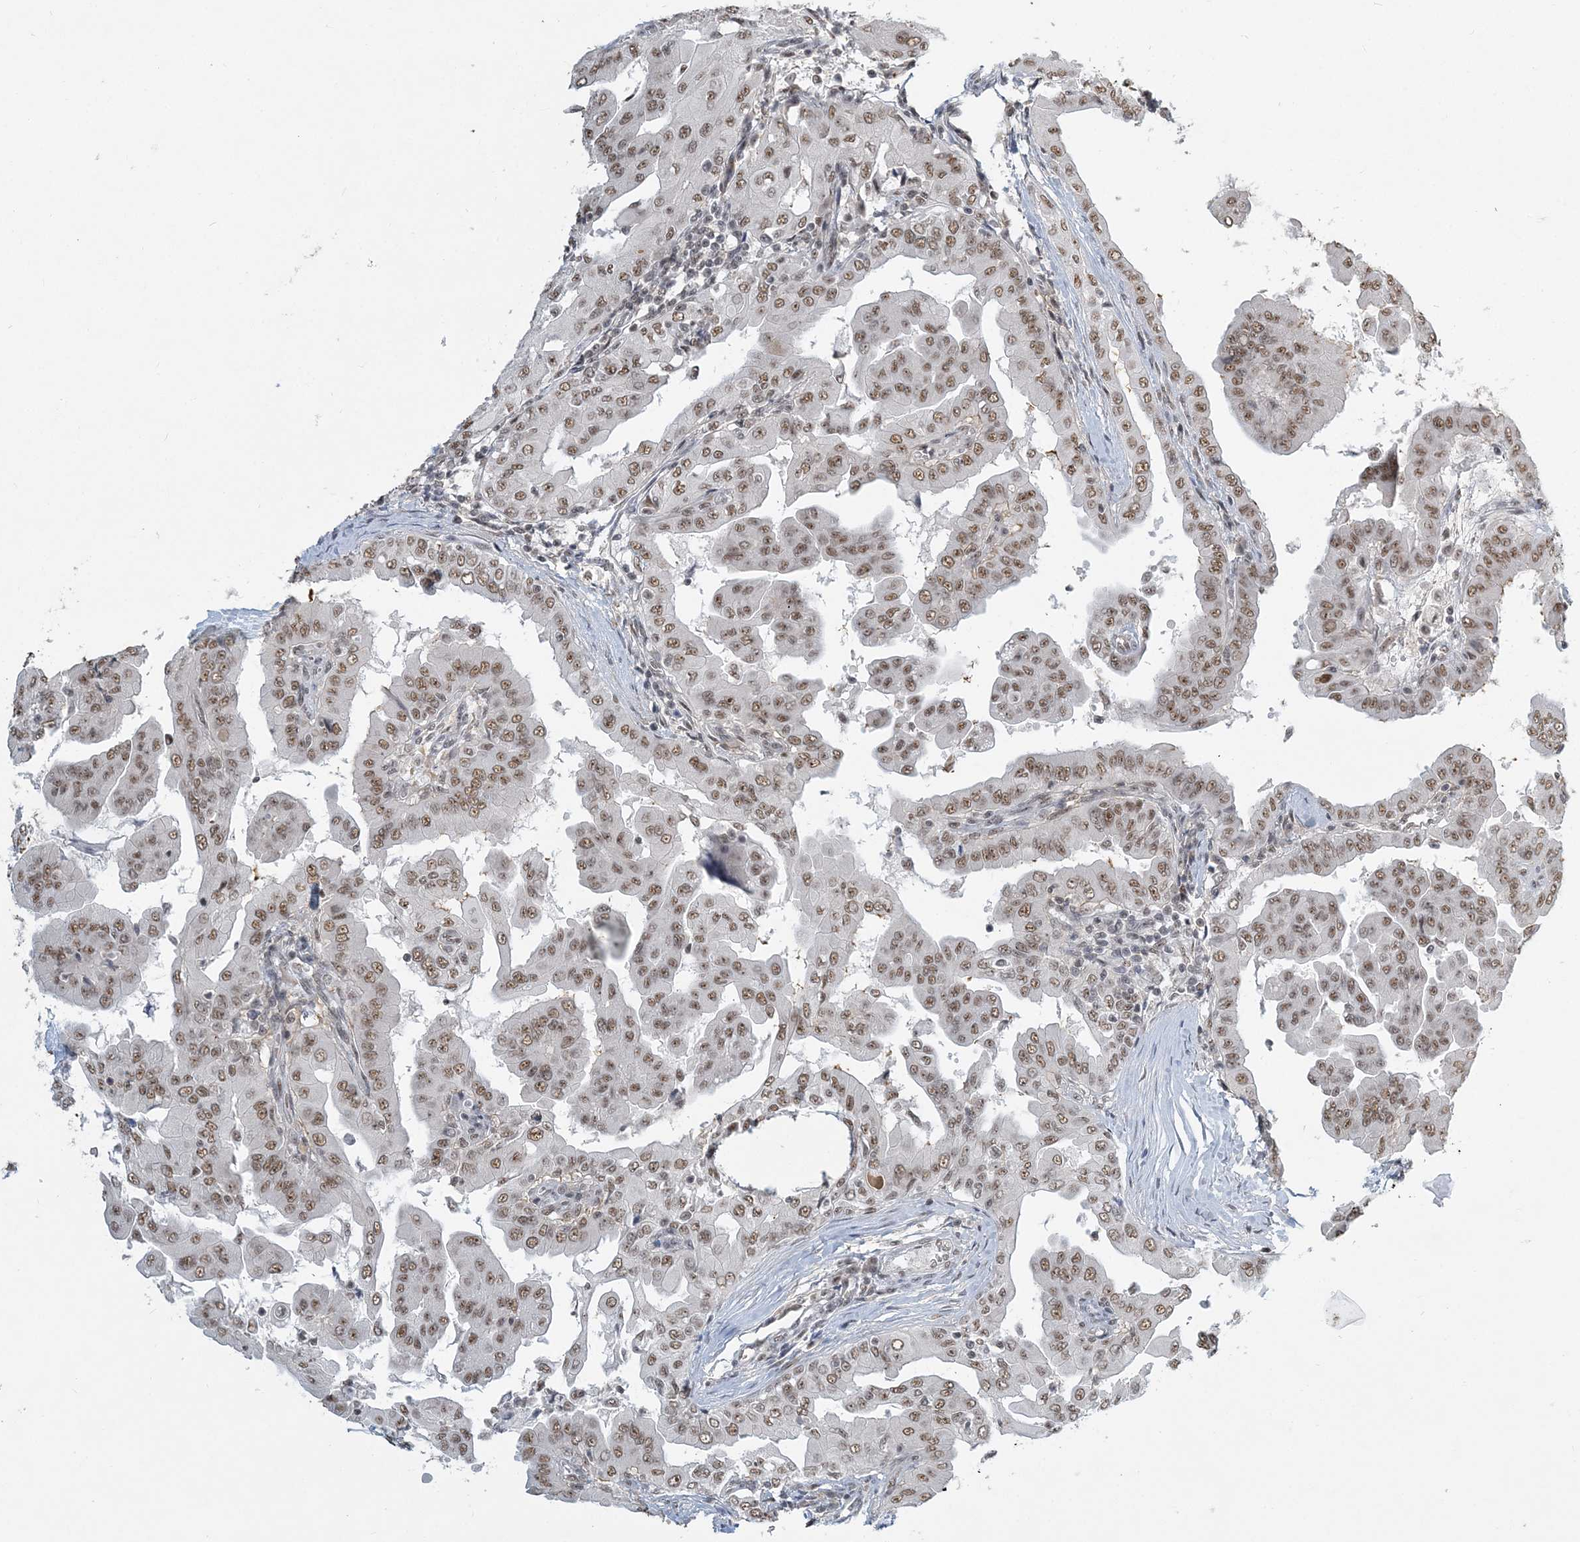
{"staining": {"intensity": "moderate", "quantity": ">75%", "location": "nuclear"}, "tissue": "thyroid cancer", "cell_type": "Tumor cells", "image_type": "cancer", "snomed": [{"axis": "morphology", "description": "Papillary adenocarcinoma, NOS"}, {"axis": "topography", "description": "Thyroid gland"}], "caption": "An immunohistochemistry image of neoplastic tissue is shown. Protein staining in brown labels moderate nuclear positivity in thyroid cancer within tumor cells.", "gene": "PLRG1", "patient": {"sex": "male", "age": 33}}